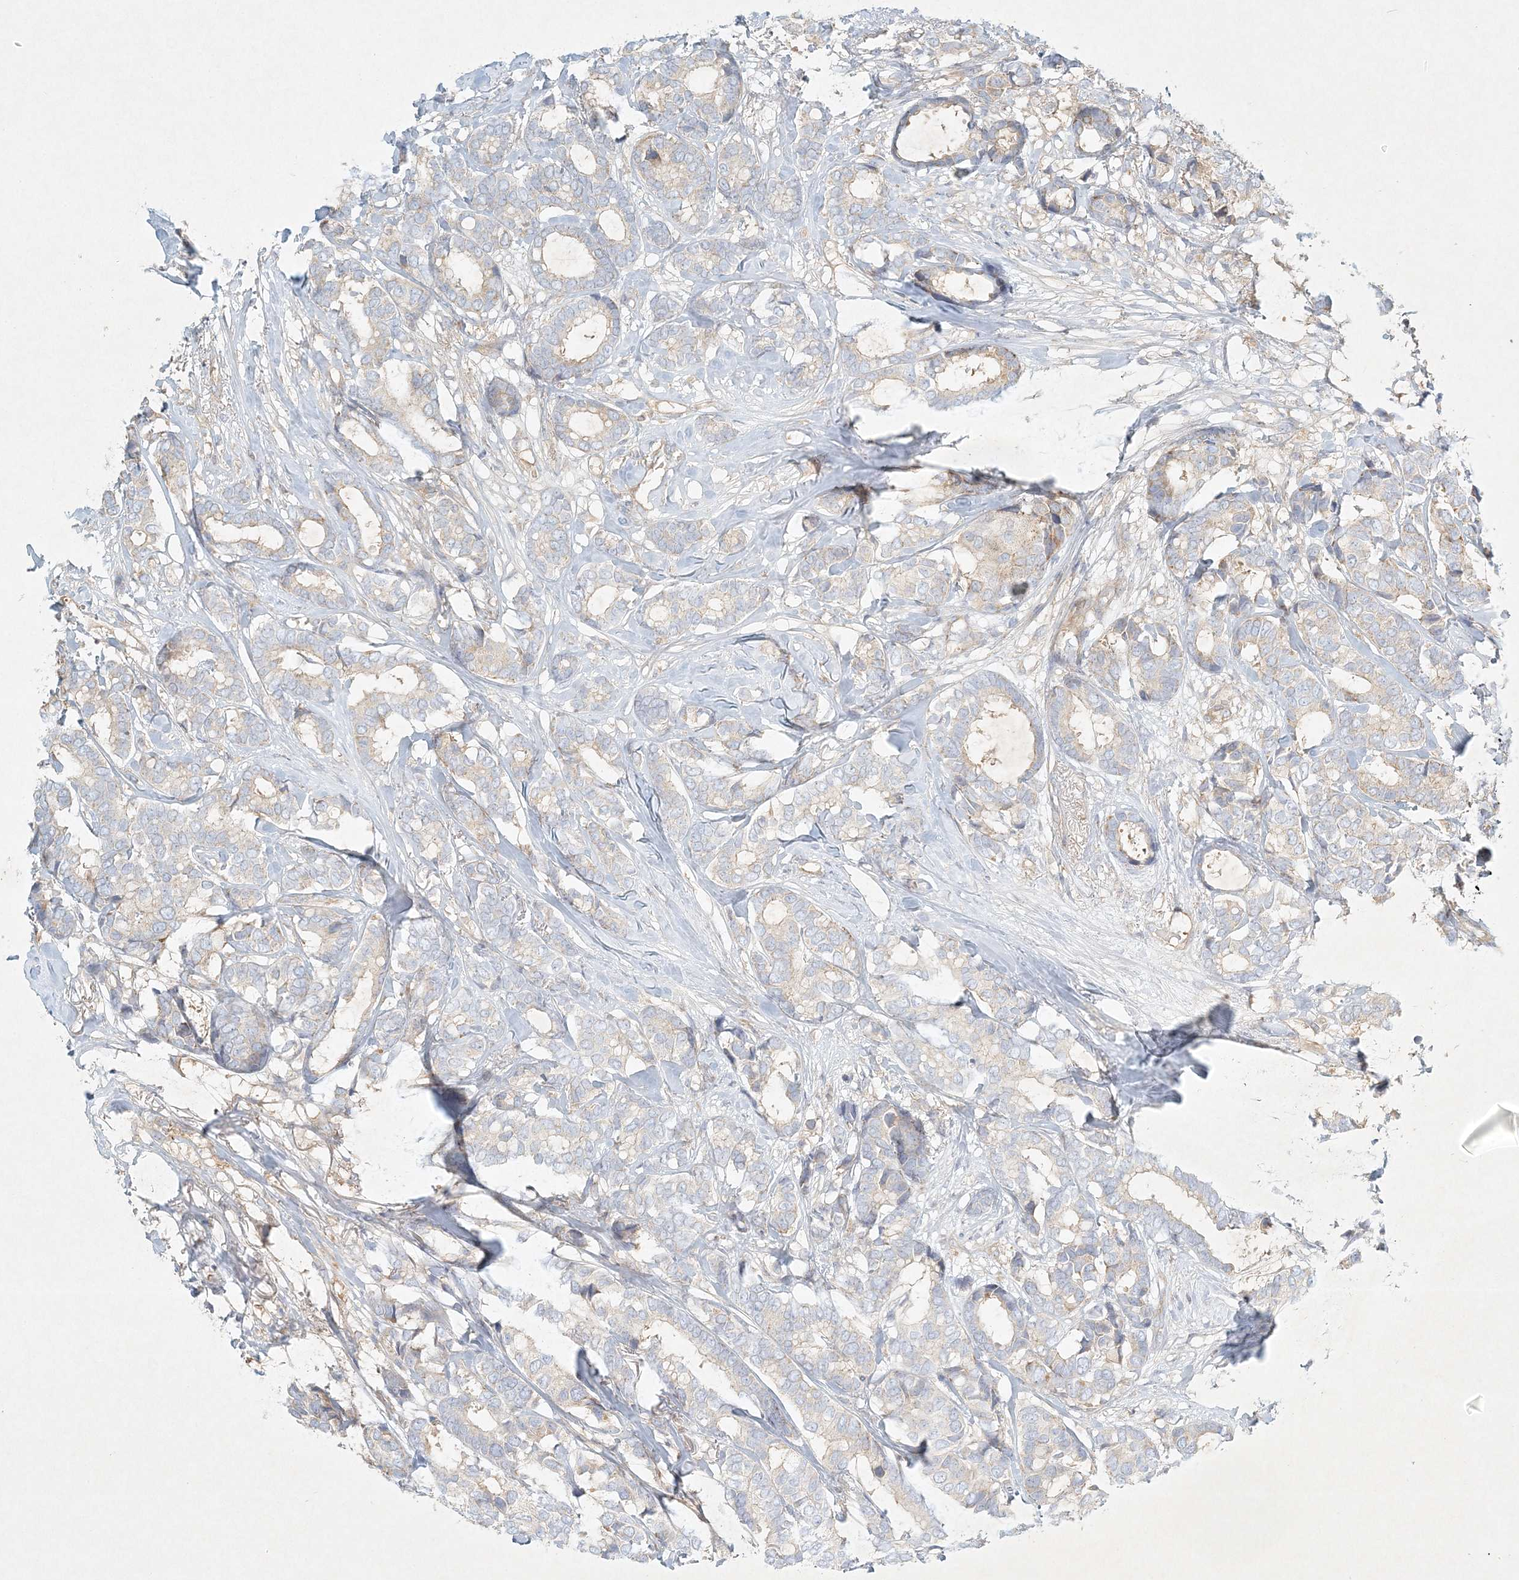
{"staining": {"intensity": "weak", "quantity": ">75%", "location": "cytoplasmic/membranous"}, "tissue": "breast cancer", "cell_type": "Tumor cells", "image_type": "cancer", "snomed": [{"axis": "morphology", "description": "Duct carcinoma"}, {"axis": "topography", "description": "Breast"}], "caption": "IHC (DAB) staining of human breast intraductal carcinoma reveals weak cytoplasmic/membranous protein positivity in approximately >75% of tumor cells. (Stains: DAB (3,3'-diaminobenzidine) in brown, nuclei in blue, Microscopy: brightfield microscopy at high magnification).", "gene": "STK11IP", "patient": {"sex": "female", "age": 87}}